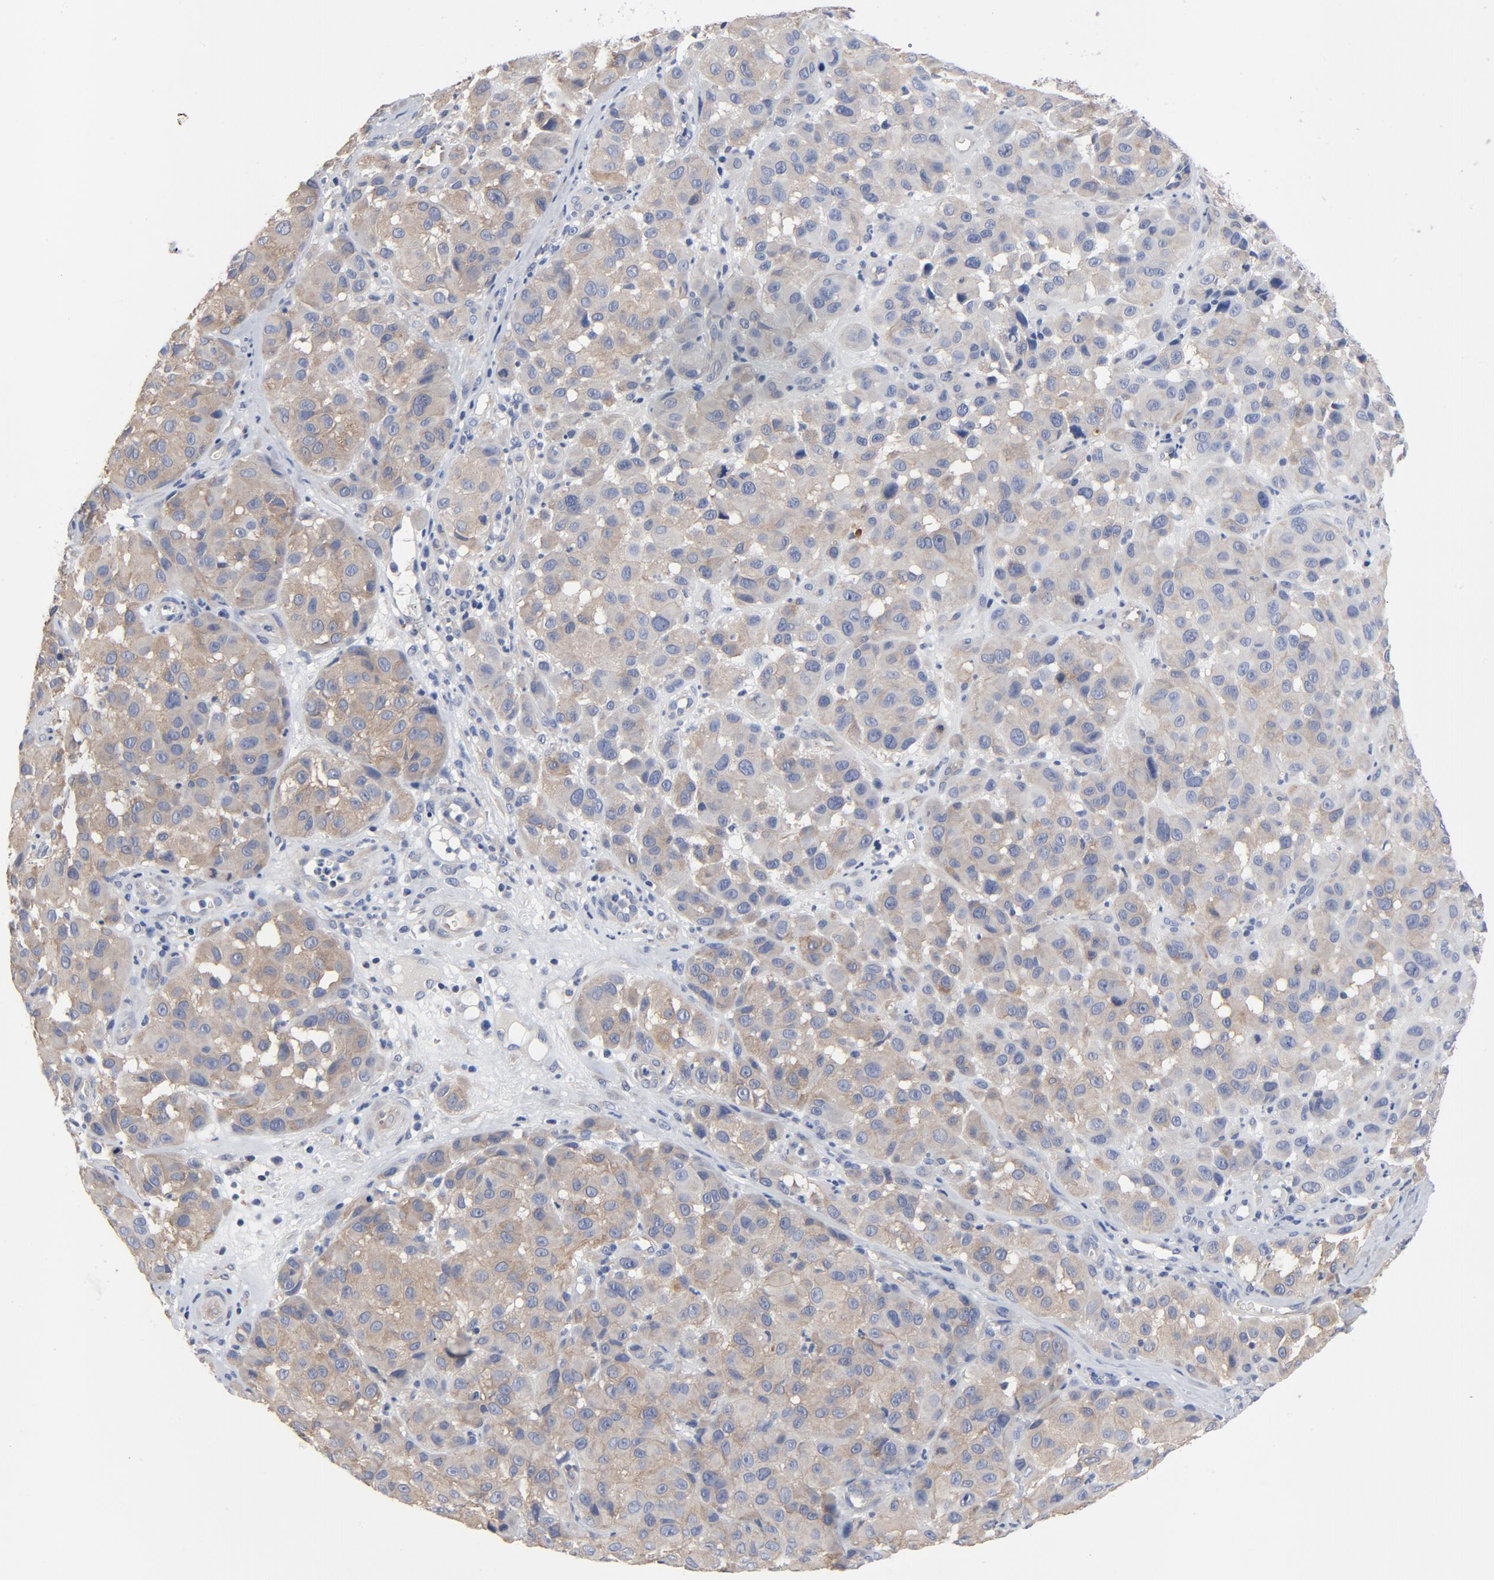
{"staining": {"intensity": "moderate", "quantity": ">75%", "location": "cytoplasmic/membranous"}, "tissue": "melanoma", "cell_type": "Tumor cells", "image_type": "cancer", "snomed": [{"axis": "morphology", "description": "Malignant melanoma, NOS"}, {"axis": "topography", "description": "Skin"}], "caption": "A photomicrograph of malignant melanoma stained for a protein shows moderate cytoplasmic/membranous brown staining in tumor cells.", "gene": "DYNLT3", "patient": {"sex": "female", "age": 21}}